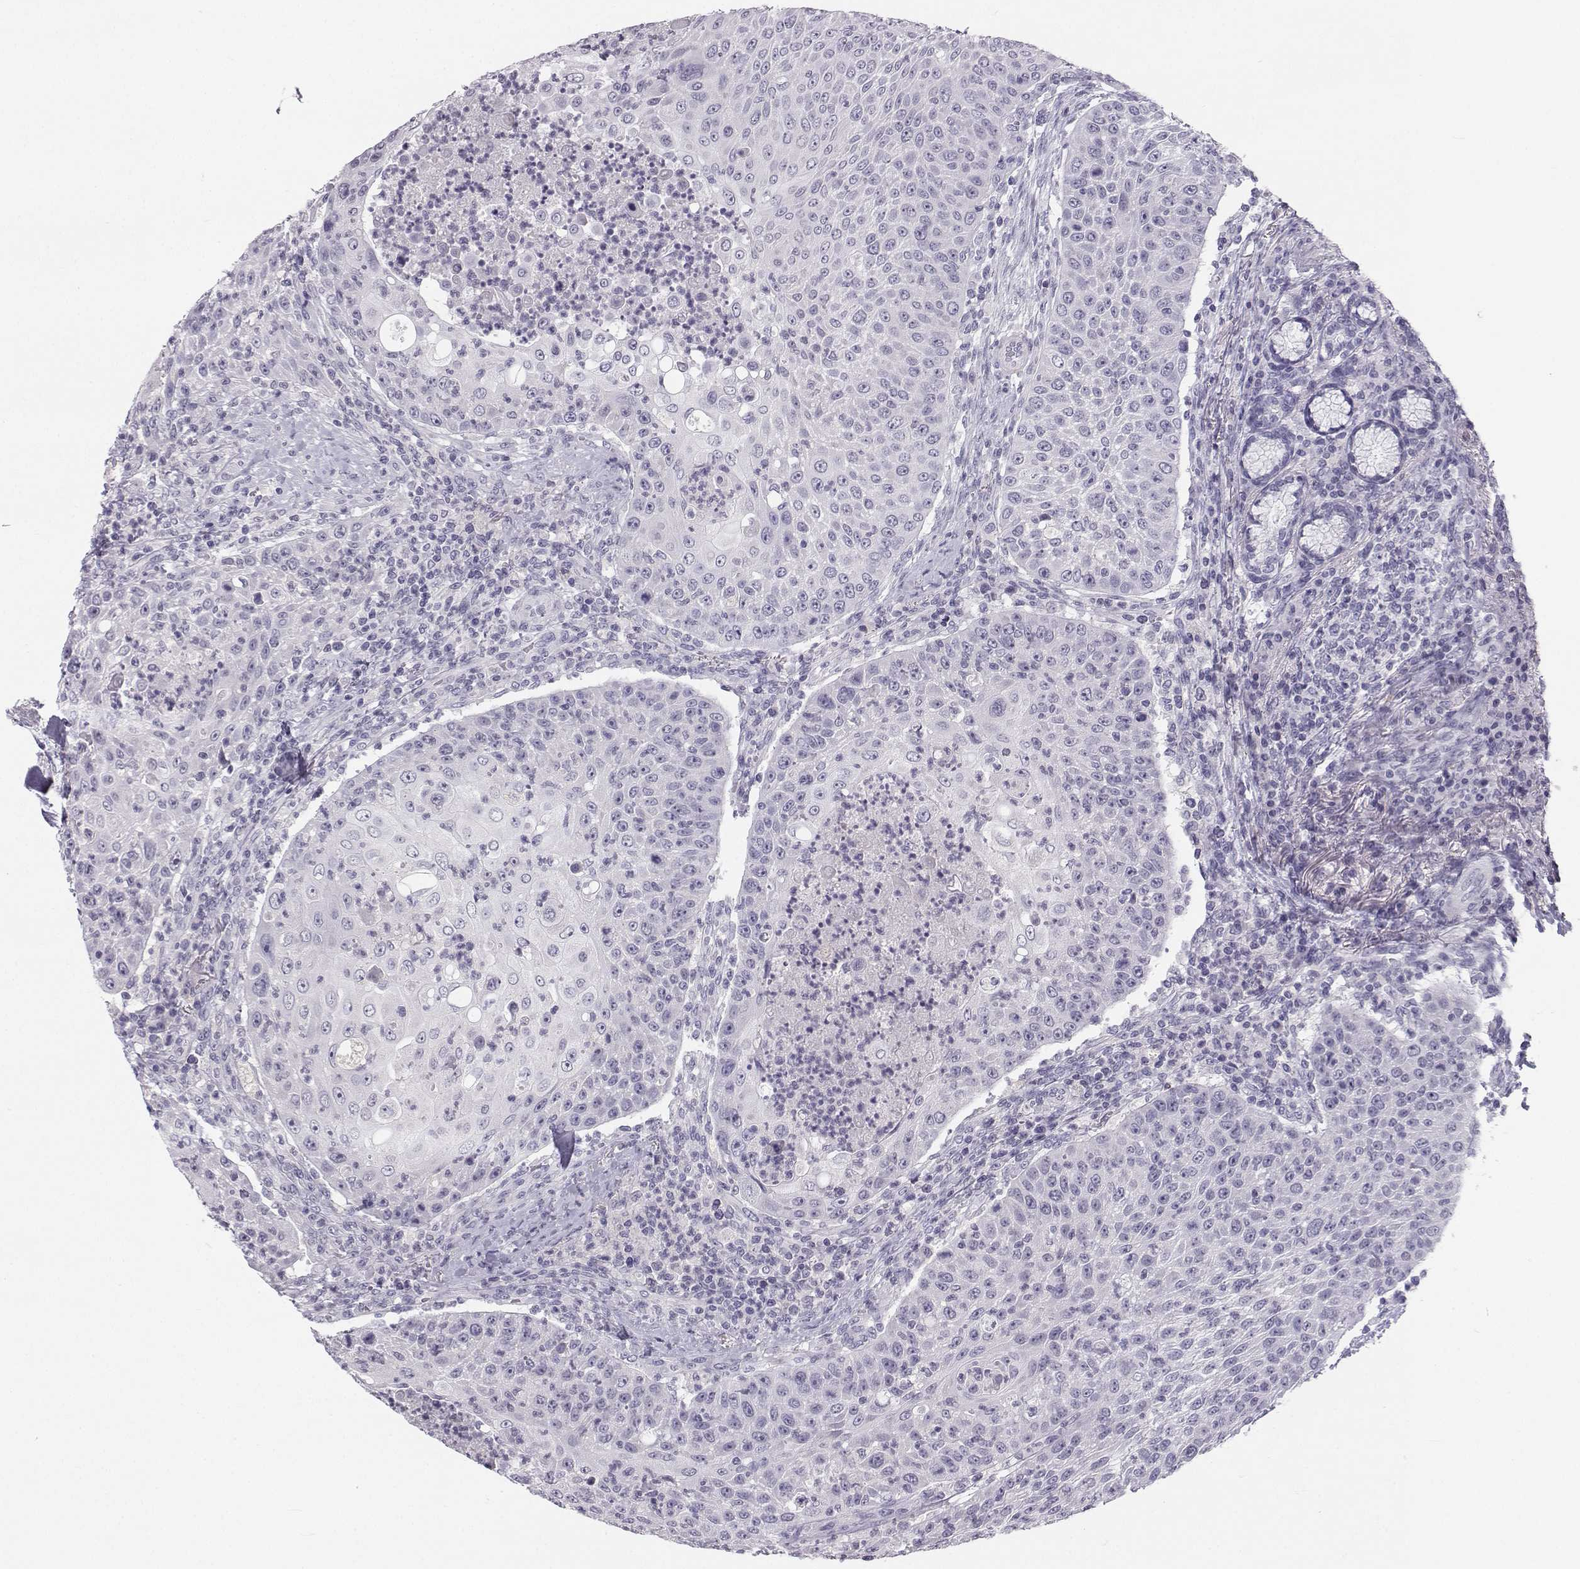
{"staining": {"intensity": "negative", "quantity": "none", "location": "none"}, "tissue": "head and neck cancer", "cell_type": "Tumor cells", "image_type": "cancer", "snomed": [{"axis": "morphology", "description": "Squamous cell carcinoma, NOS"}, {"axis": "topography", "description": "Head-Neck"}], "caption": "DAB (3,3'-diaminobenzidine) immunohistochemical staining of head and neck cancer shows no significant positivity in tumor cells.", "gene": "SYCE1", "patient": {"sex": "male", "age": 69}}